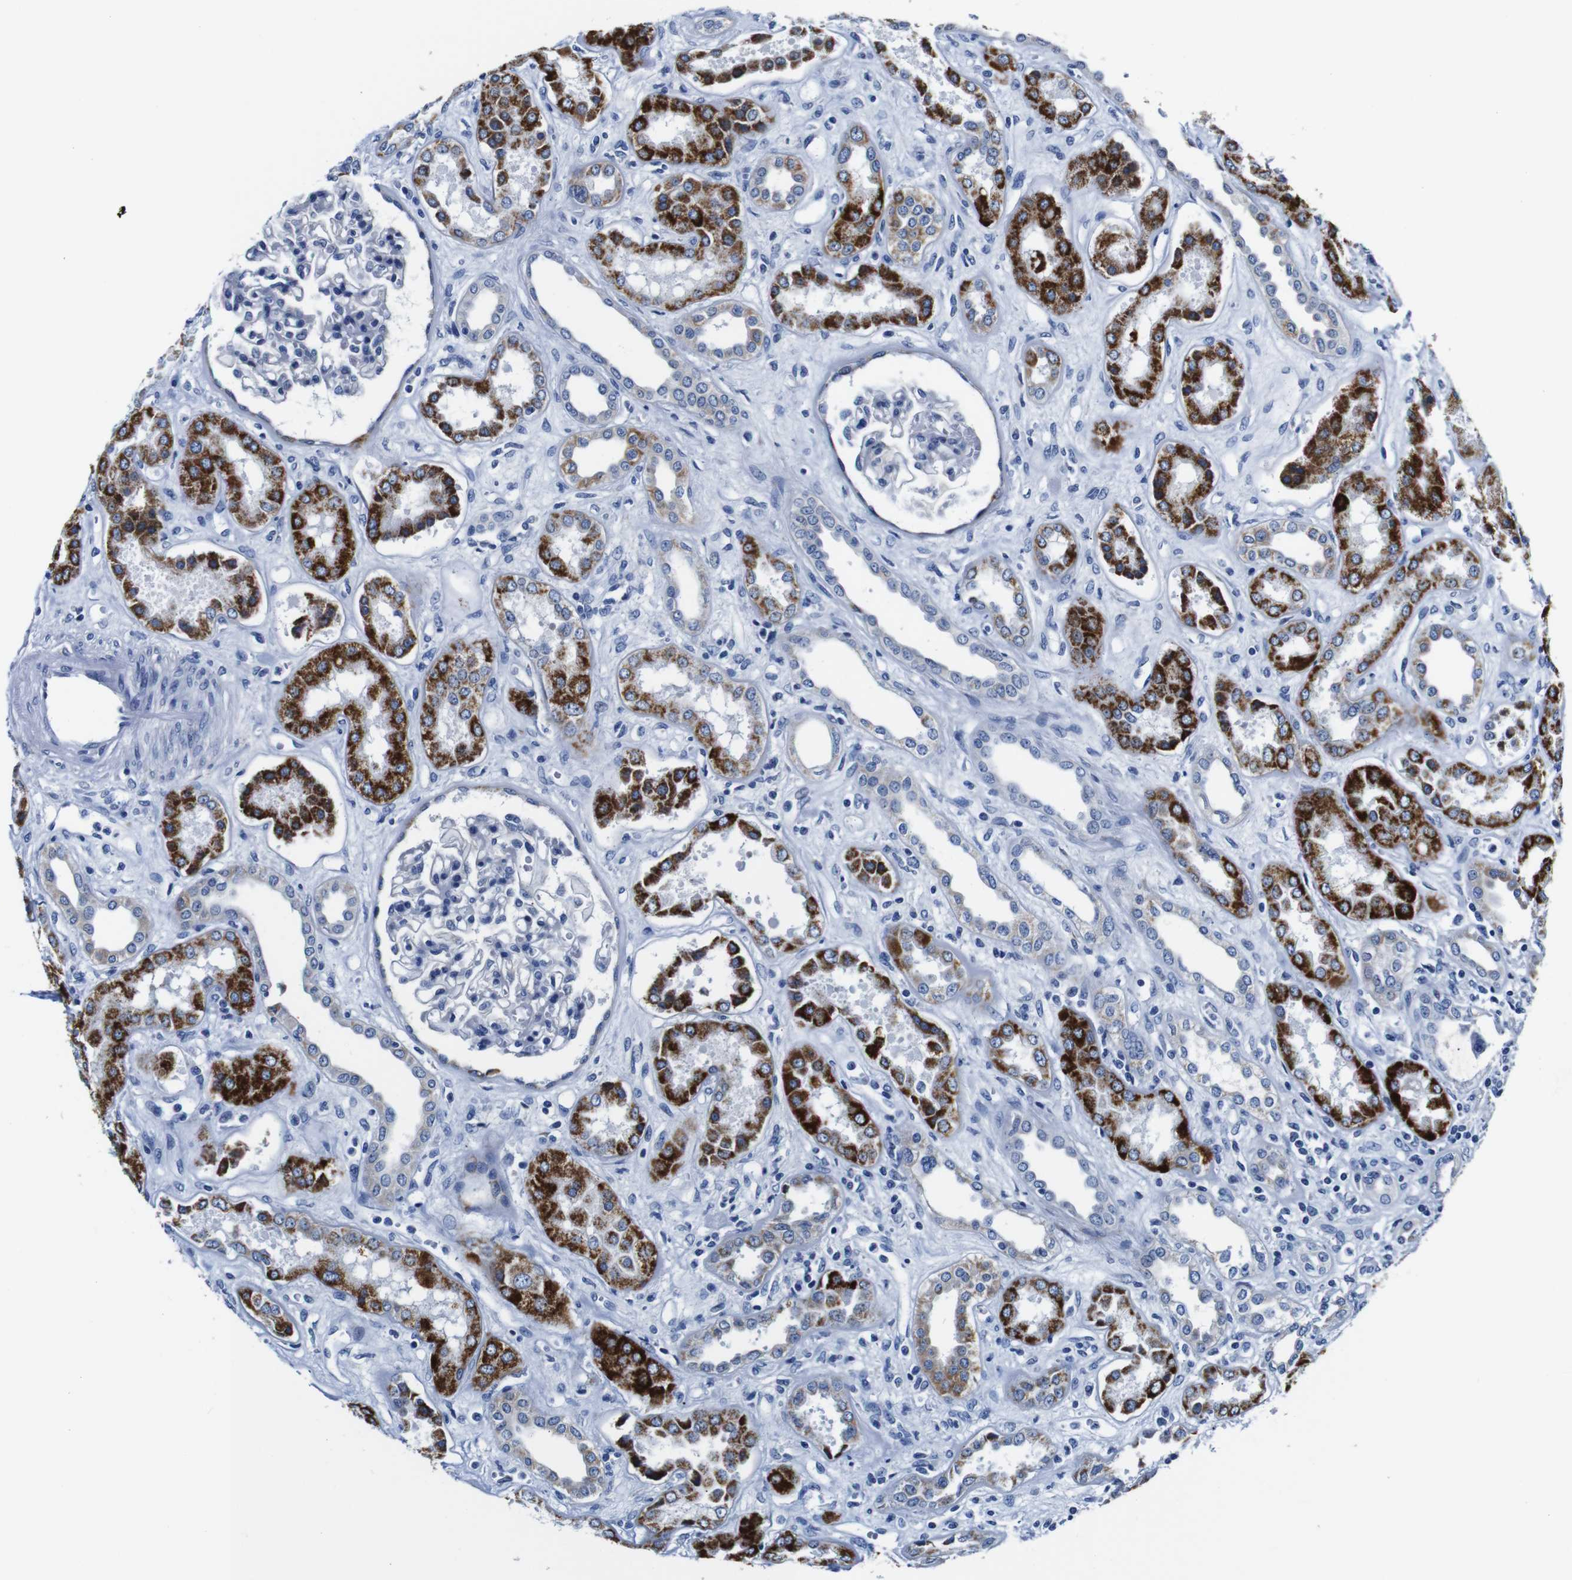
{"staining": {"intensity": "negative", "quantity": "none", "location": "none"}, "tissue": "kidney", "cell_type": "Cells in glomeruli", "image_type": "normal", "snomed": [{"axis": "morphology", "description": "Normal tissue, NOS"}, {"axis": "topography", "description": "Kidney"}], "caption": "IHC histopathology image of normal kidney: human kidney stained with DAB reveals no significant protein positivity in cells in glomeruli. The staining is performed using DAB brown chromogen with nuclei counter-stained in using hematoxylin.", "gene": "SNX19", "patient": {"sex": "male", "age": 59}}